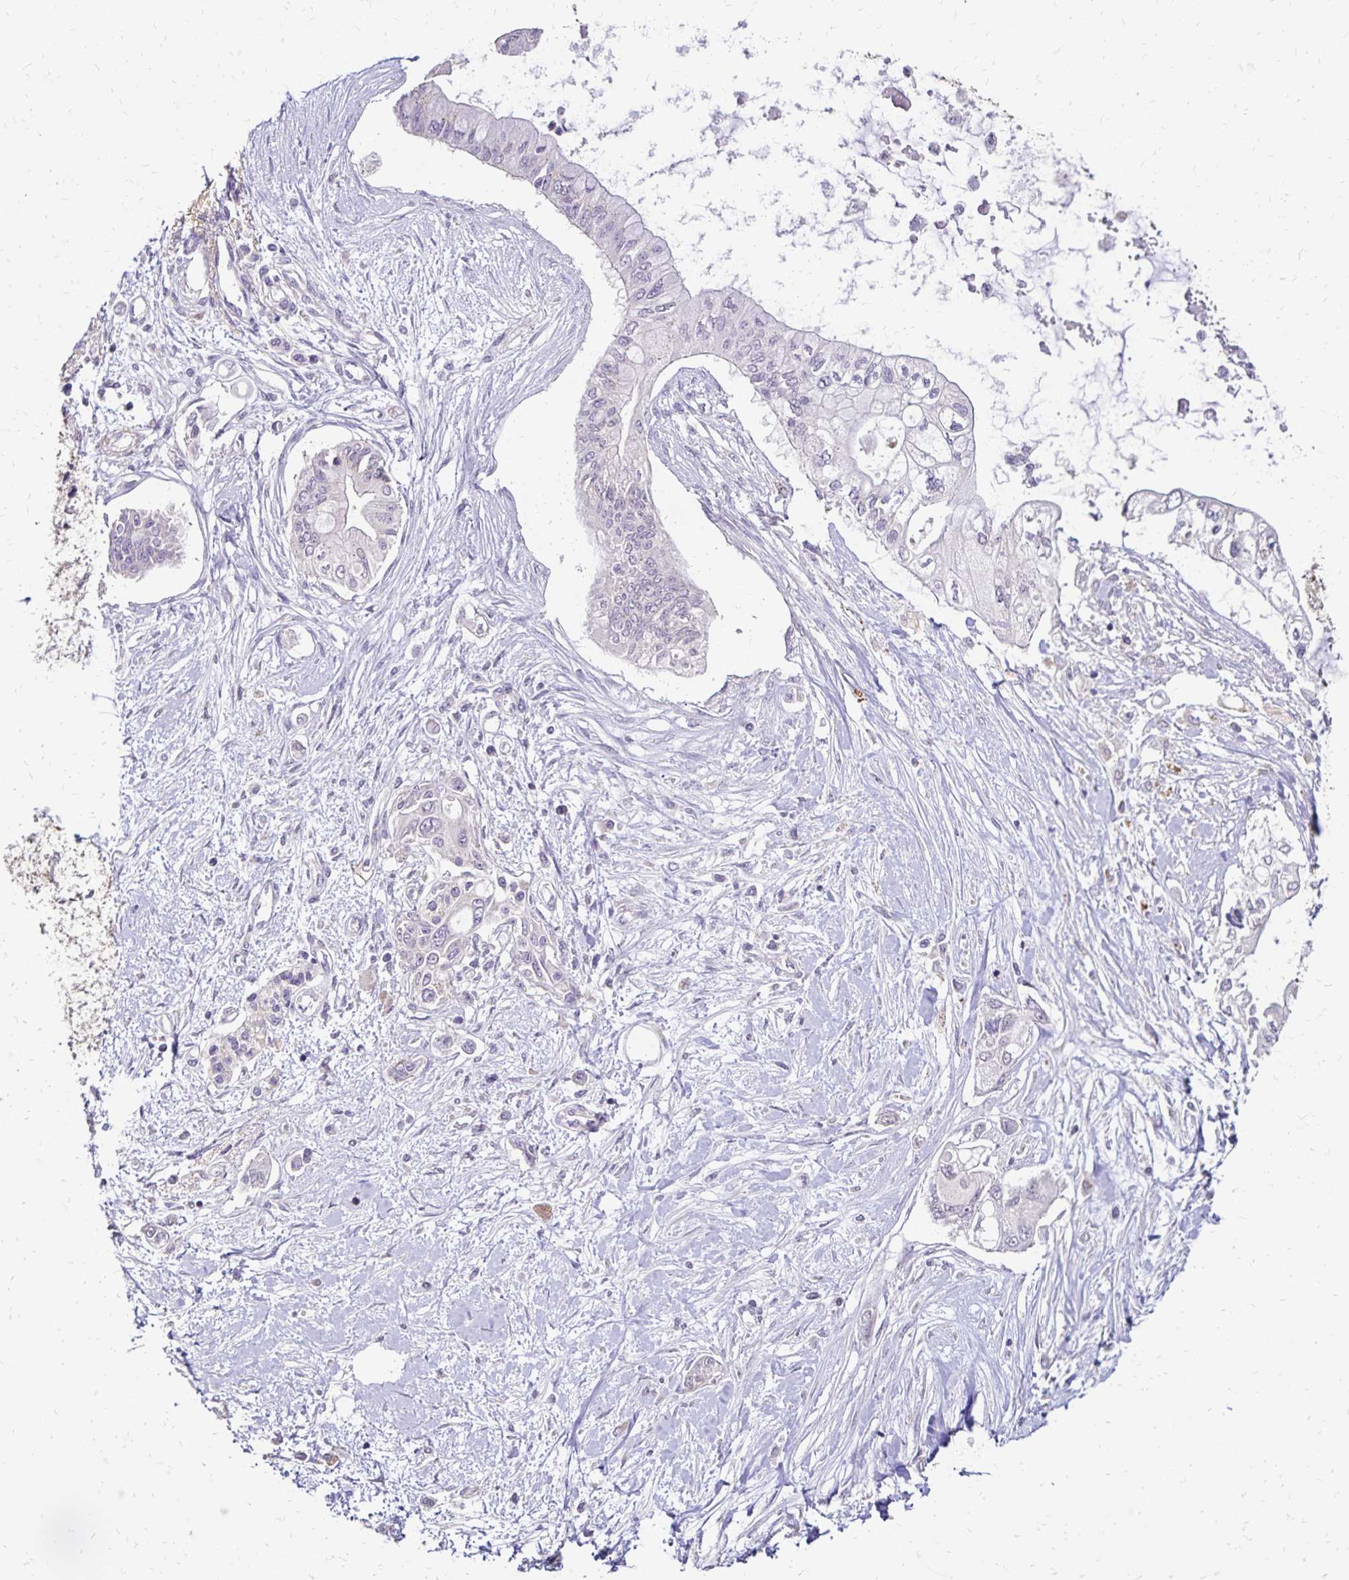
{"staining": {"intensity": "negative", "quantity": "none", "location": "none"}, "tissue": "pancreatic cancer", "cell_type": "Tumor cells", "image_type": "cancer", "snomed": [{"axis": "morphology", "description": "Adenocarcinoma, NOS"}, {"axis": "topography", "description": "Pancreas"}], "caption": "Image shows no protein staining in tumor cells of pancreatic adenocarcinoma tissue.", "gene": "EMC10", "patient": {"sex": "female", "age": 77}}